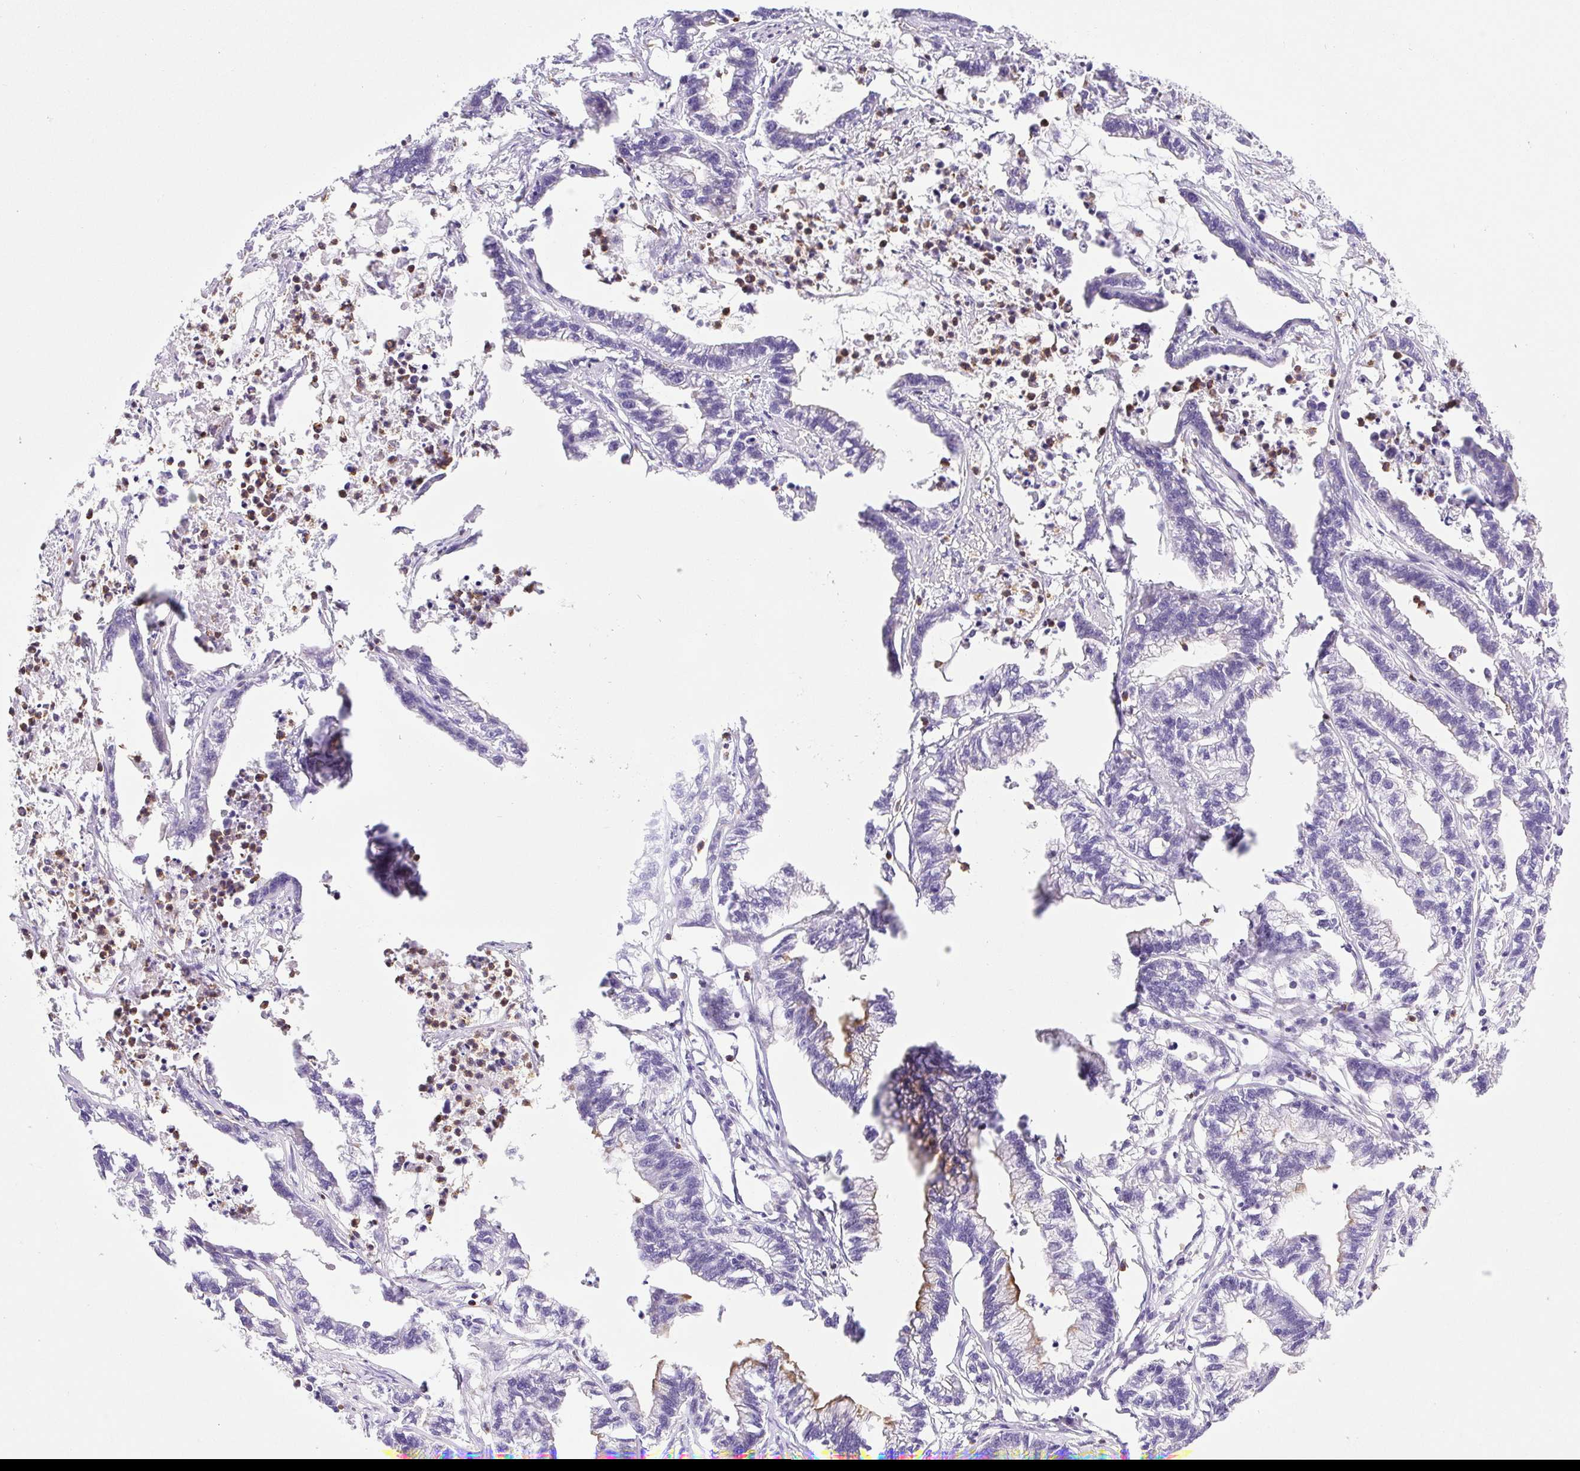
{"staining": {"intensity": "negative", "quantity": "none", "location": "none"}, "tissue": "stomach cancer", "cell_type": "Tumor cells", "image_type": "cancer", "snomed": [{"axis": "morphology", "description": "Adenocarcinoma, NOS"}, {"axis": "topography", "description": "Stomach"}], "caption": "IHC histopathology image of neoplastic tissue: human adenocarcinoma (stomach) stained with DAB reveals no significant protein positivity in tumor cells. (Brightfield microscopy of DAB IHC at high magnification).", "gene": "FAM177B", "patient": {"sex": "male", "age": 83}}